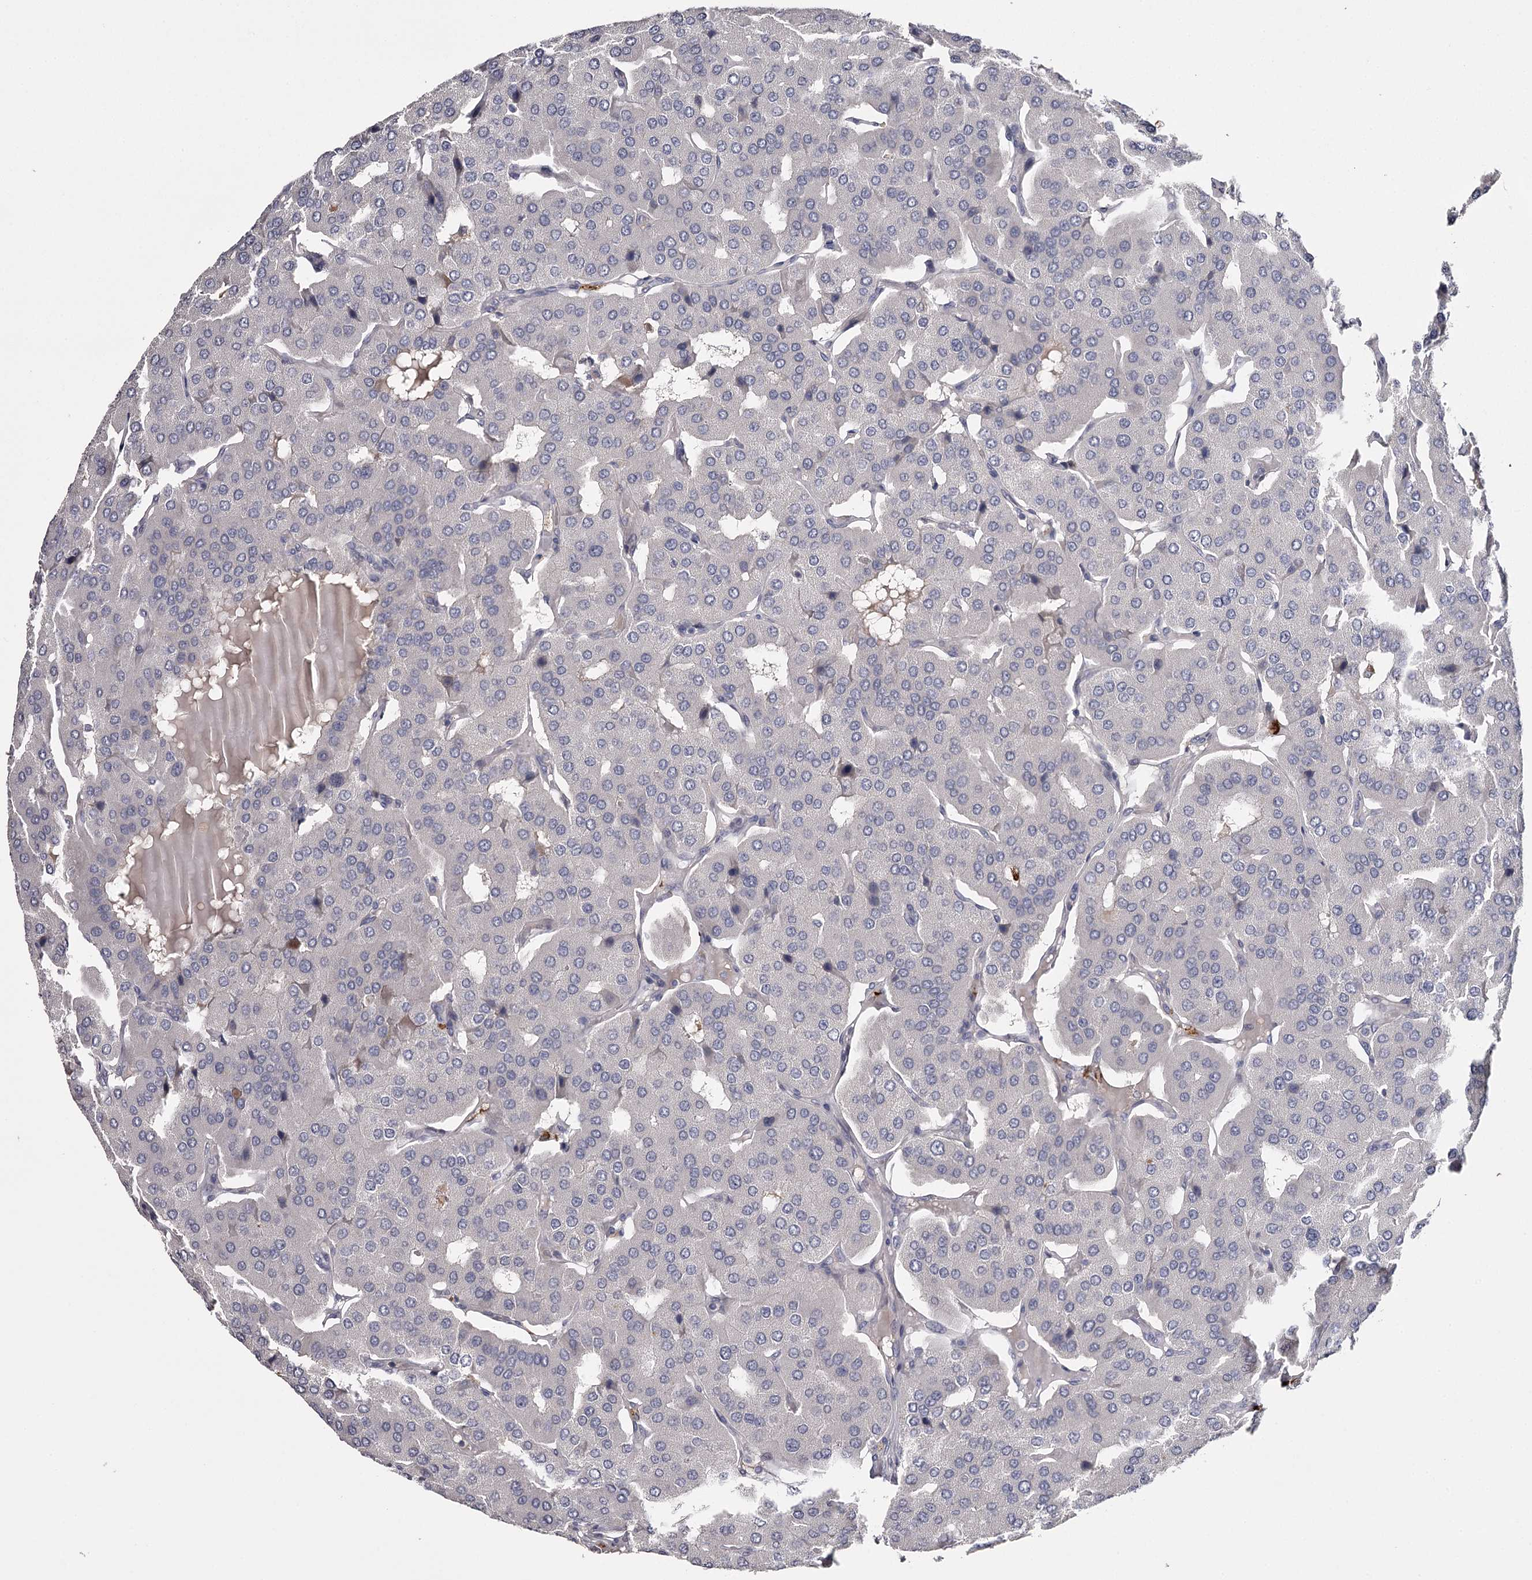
{"staining": {"intensity": "negative", "quantity": "none", "location": "none"}, "tissue": "parathyroid gland", "cell_type": "Glandular cells", "image_type": "normal", "snomed": [{"axis": "morphology", "description": "Normal tissue, NOS"}, {"axis": "morphology", "description": "Adenoma, NOS"}, {"axis": "topography", "description": "Parathyroid gland"}], "caption": "Protein analysis of unremarkable parathyroid gland demonstrates no significant positivity in glandular cells. The staining was performed using DAB to visualize the protein expression in brown, while the nuclei were stained in blue with hematoxylin (Magnification: 20x).", "gene": "FDXACB1", "patient": {"sex": "female", "age": 86}}